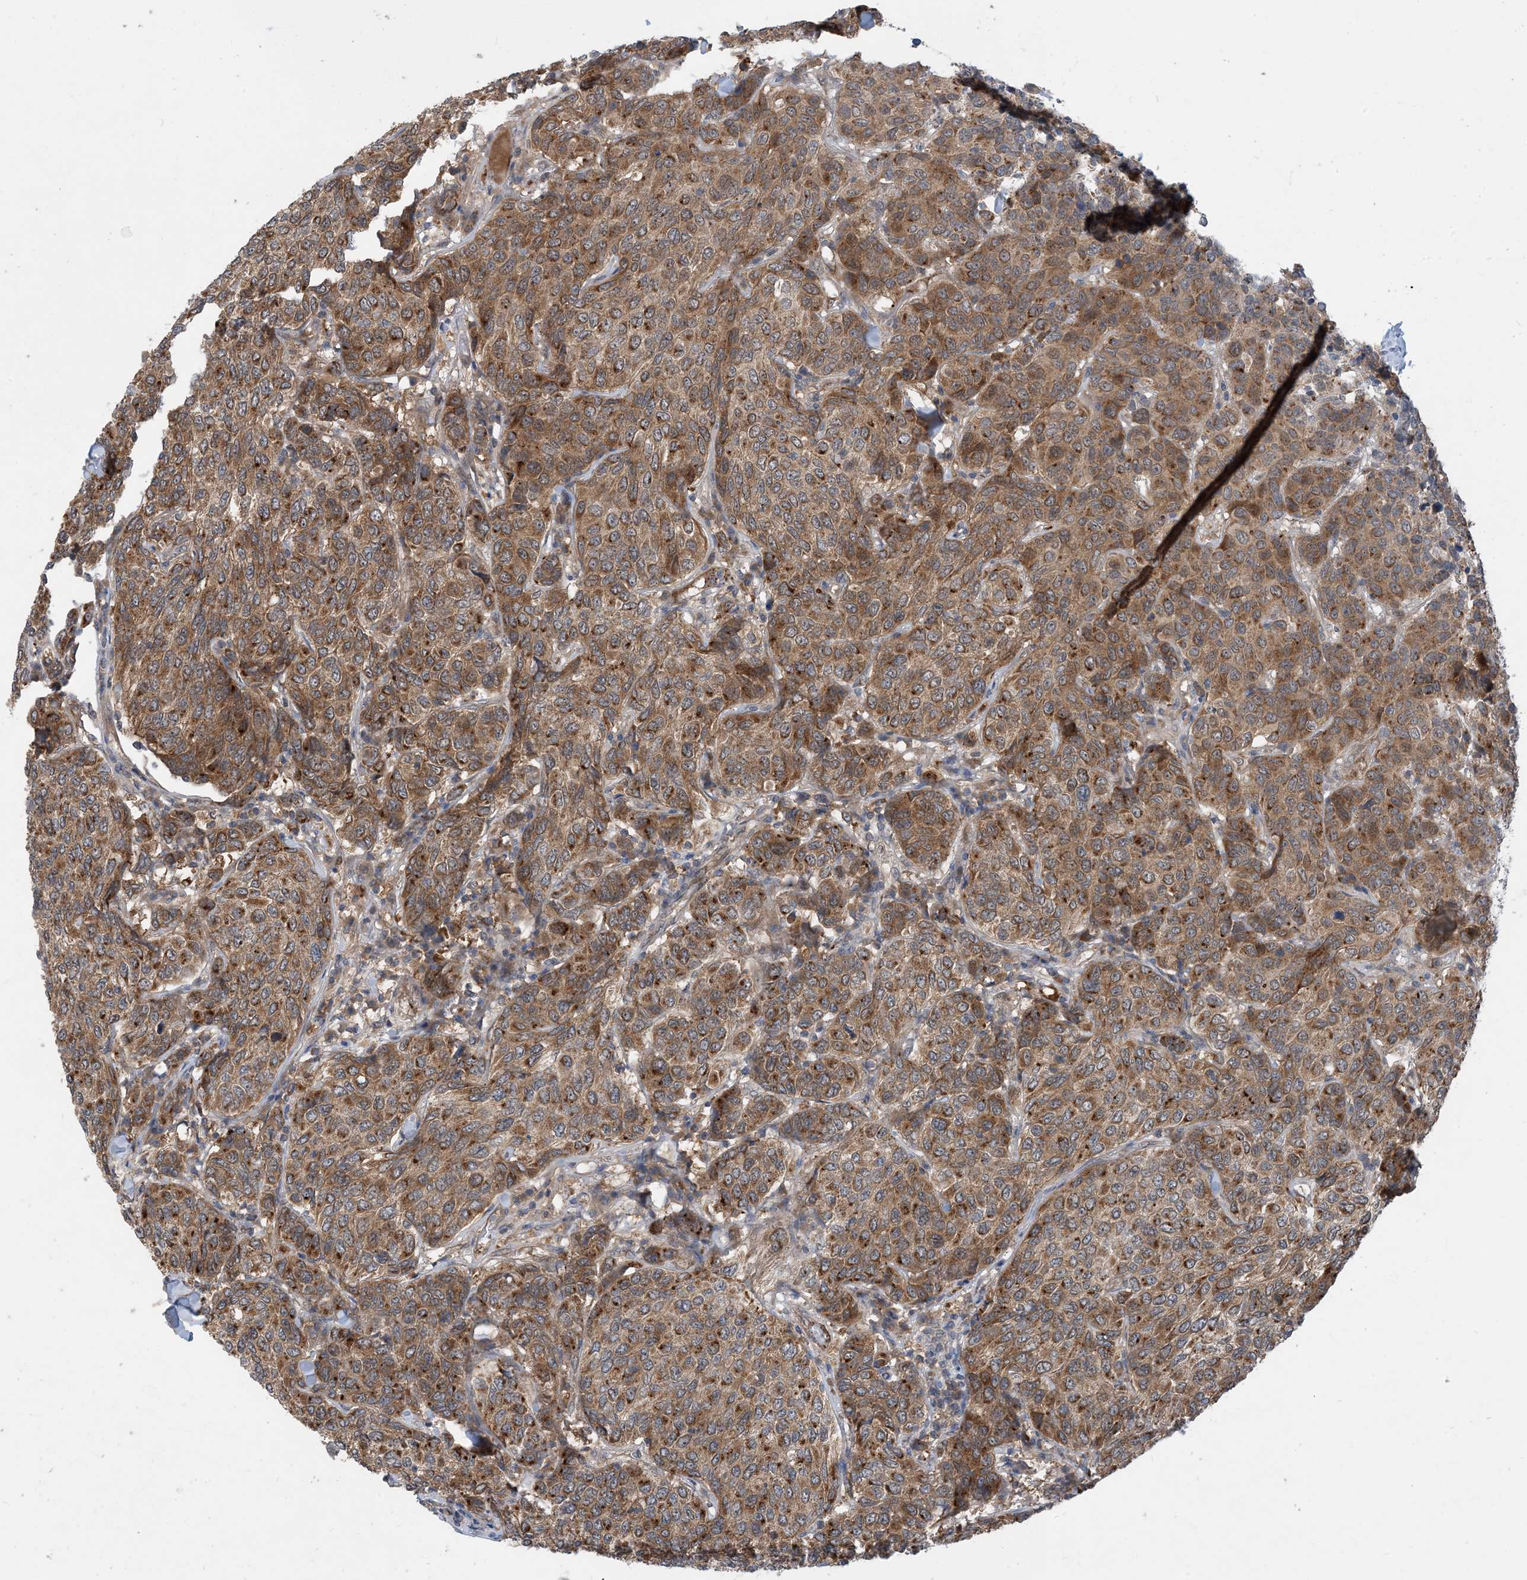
{"staining": {"intensity": "strong", "quantity": ">75%", "location": "cytoplasmic/membranous"}, "tissue": "breast cancer", "cell_type": "Tumor cells", "image_type": "cancer", "snomed": [{"axis": "morphology", "description": "Duct carcinoma"}, {"axis": "topography", "description": "Breast"}], "caption": "There is high levels of strong cytoplasmic/membranous positivity in tumor cells of breast cancer (infiltrating ductal carcinoma), as demonstrated by immunohistochemical staining (brown color).", "gene": "TINAG", "patient": {"sex": "female", "age": 55}}